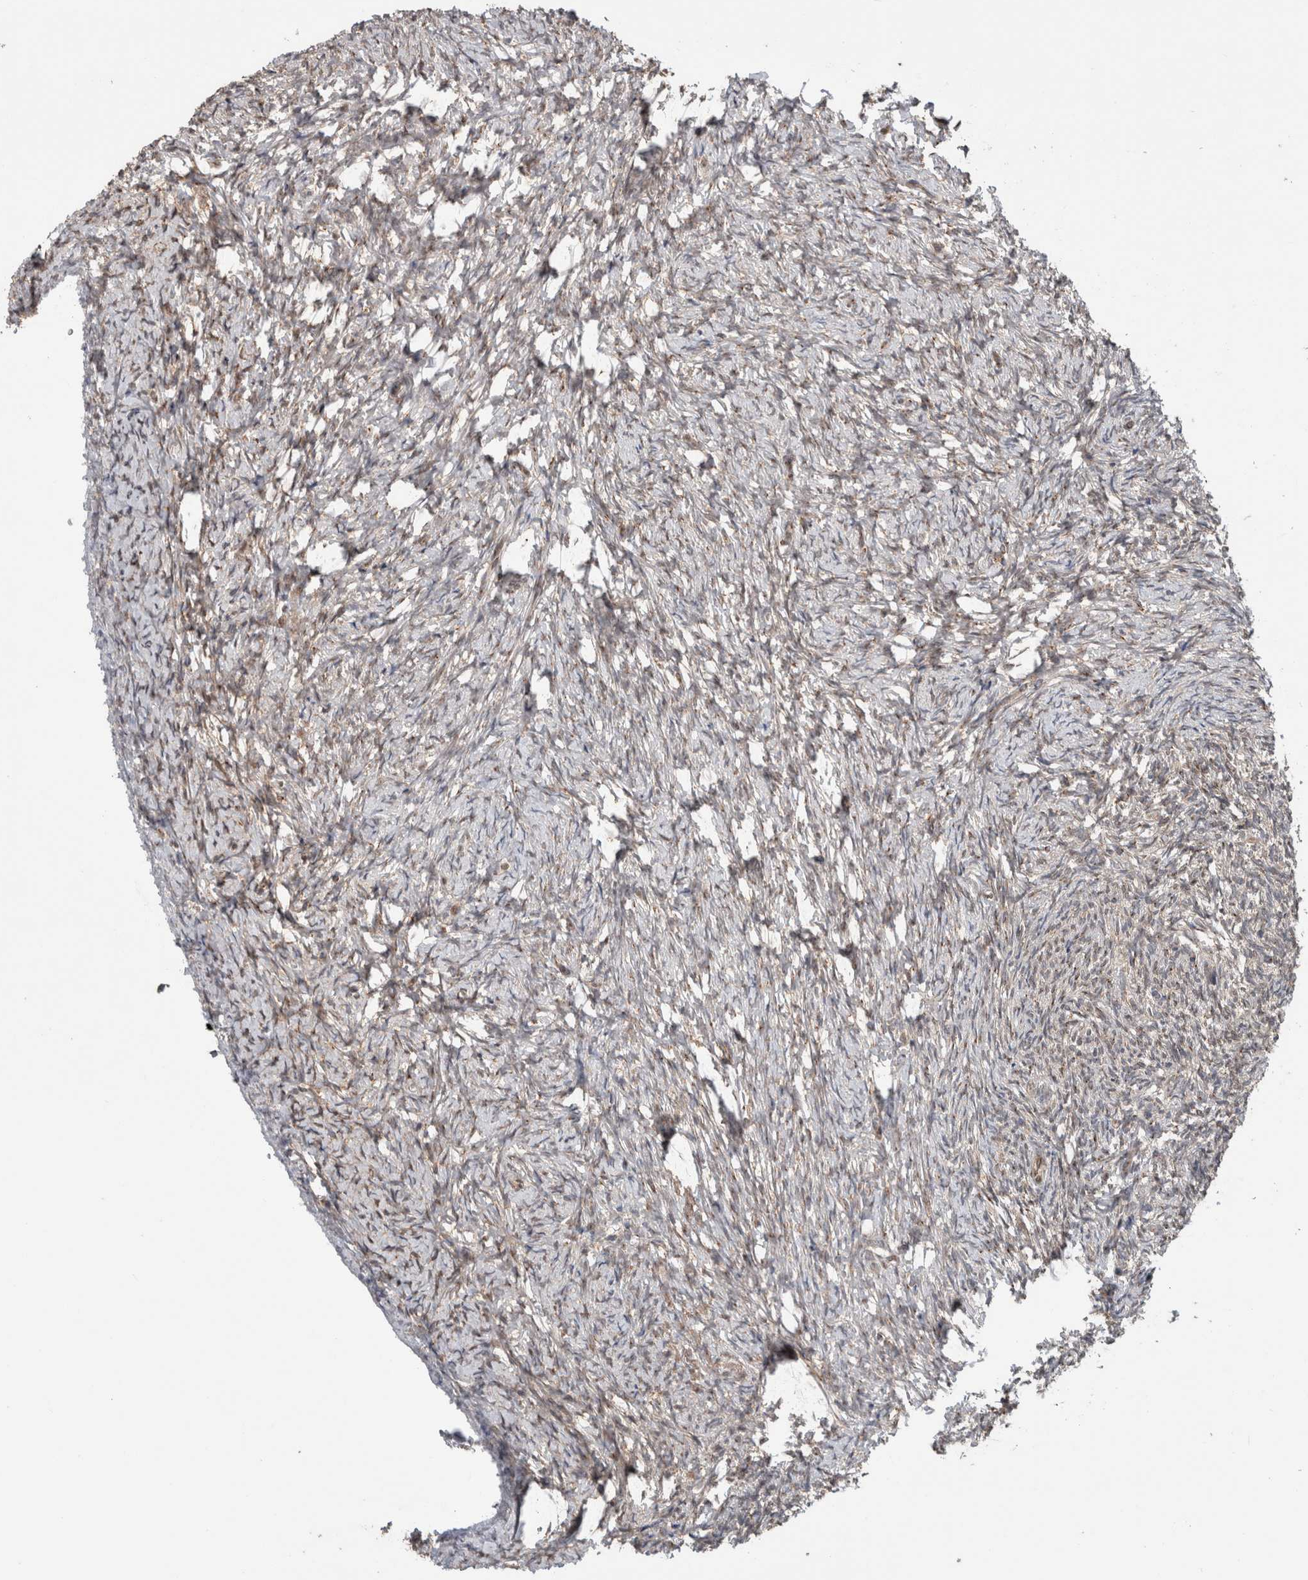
{"staining": {"intensity": "moderate", "quantity": "<25%", "location": "cytoplasmic/membranous"}, "tissue": "ovary", "cell_type": "Ovarian stroma cells", "image_type": "normal", "snomed": [{"axis": "morphology", "description": "Normal tissue, NOS"}, {"axis": "topography", "description": "Ovary"}], "caption": "An immunohistochemistry (IHC) micrograph of benign tissue is shown. Protein staining in brown labels moderate cytoplasmic/membranous positivity in ovary within ovarian stroma cells.", "gene": "TRIM5", "patient": {"sex": "female", "age": 41}}